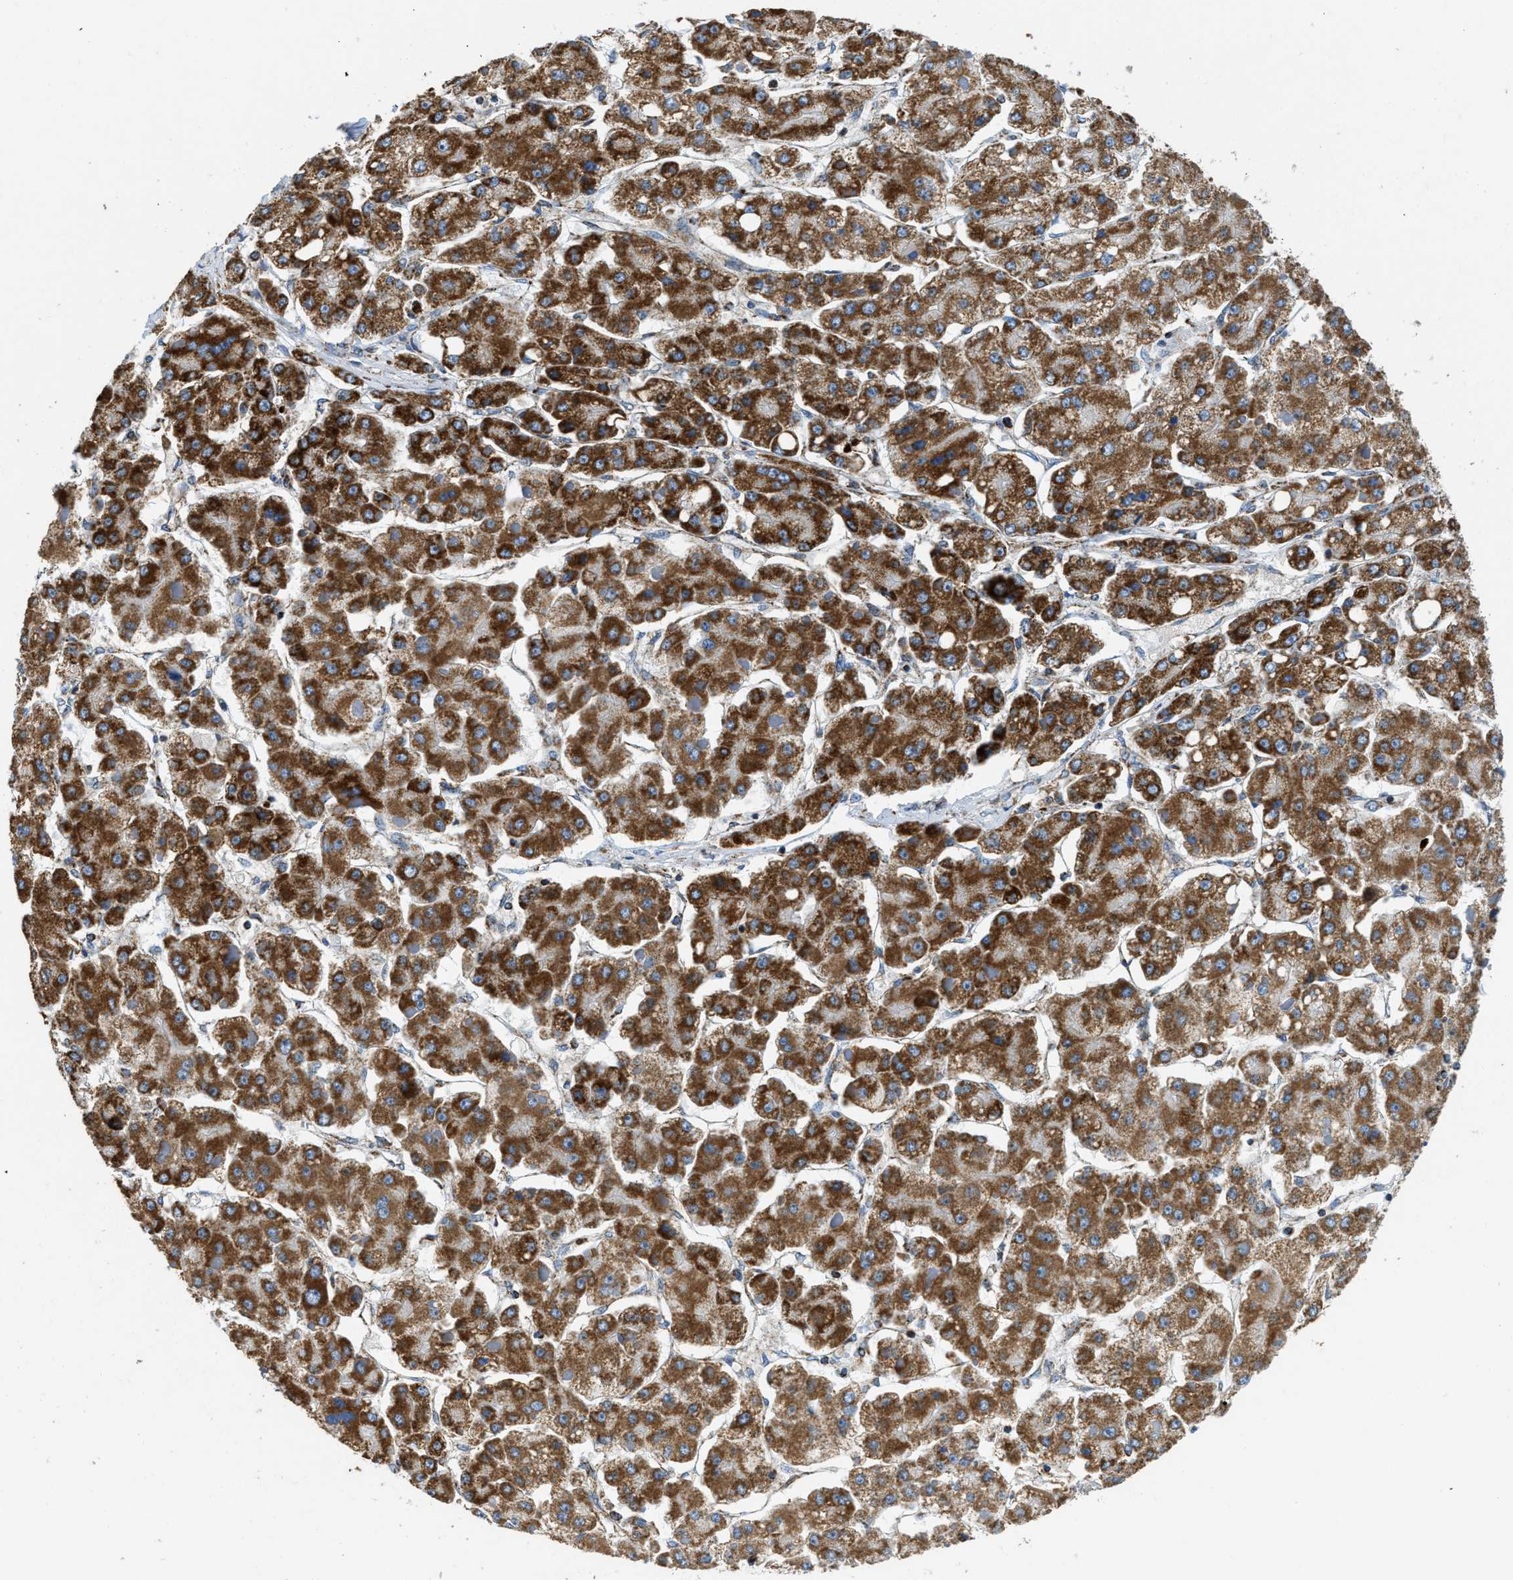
{"staining": {"intensity": "strong", "quantity": ">75%", "location": "cytoplasmic/membranous"}, "tissue": "liver cancer", "cell_type": "Tumor cells", "image_type": "cancer", "snomed": [{"axis": "morphology", "description": "Carcinoma, Hepatocellular, NOS"}, {"axis": "topography", "description": "Liver"}], "caption": "A brown stain highlights strong cytoplasmic/membranous expression of a protein in human liver cancer tumor cells.", "gene": "STK33", "patient": {"sex": "female", "age": 73}}